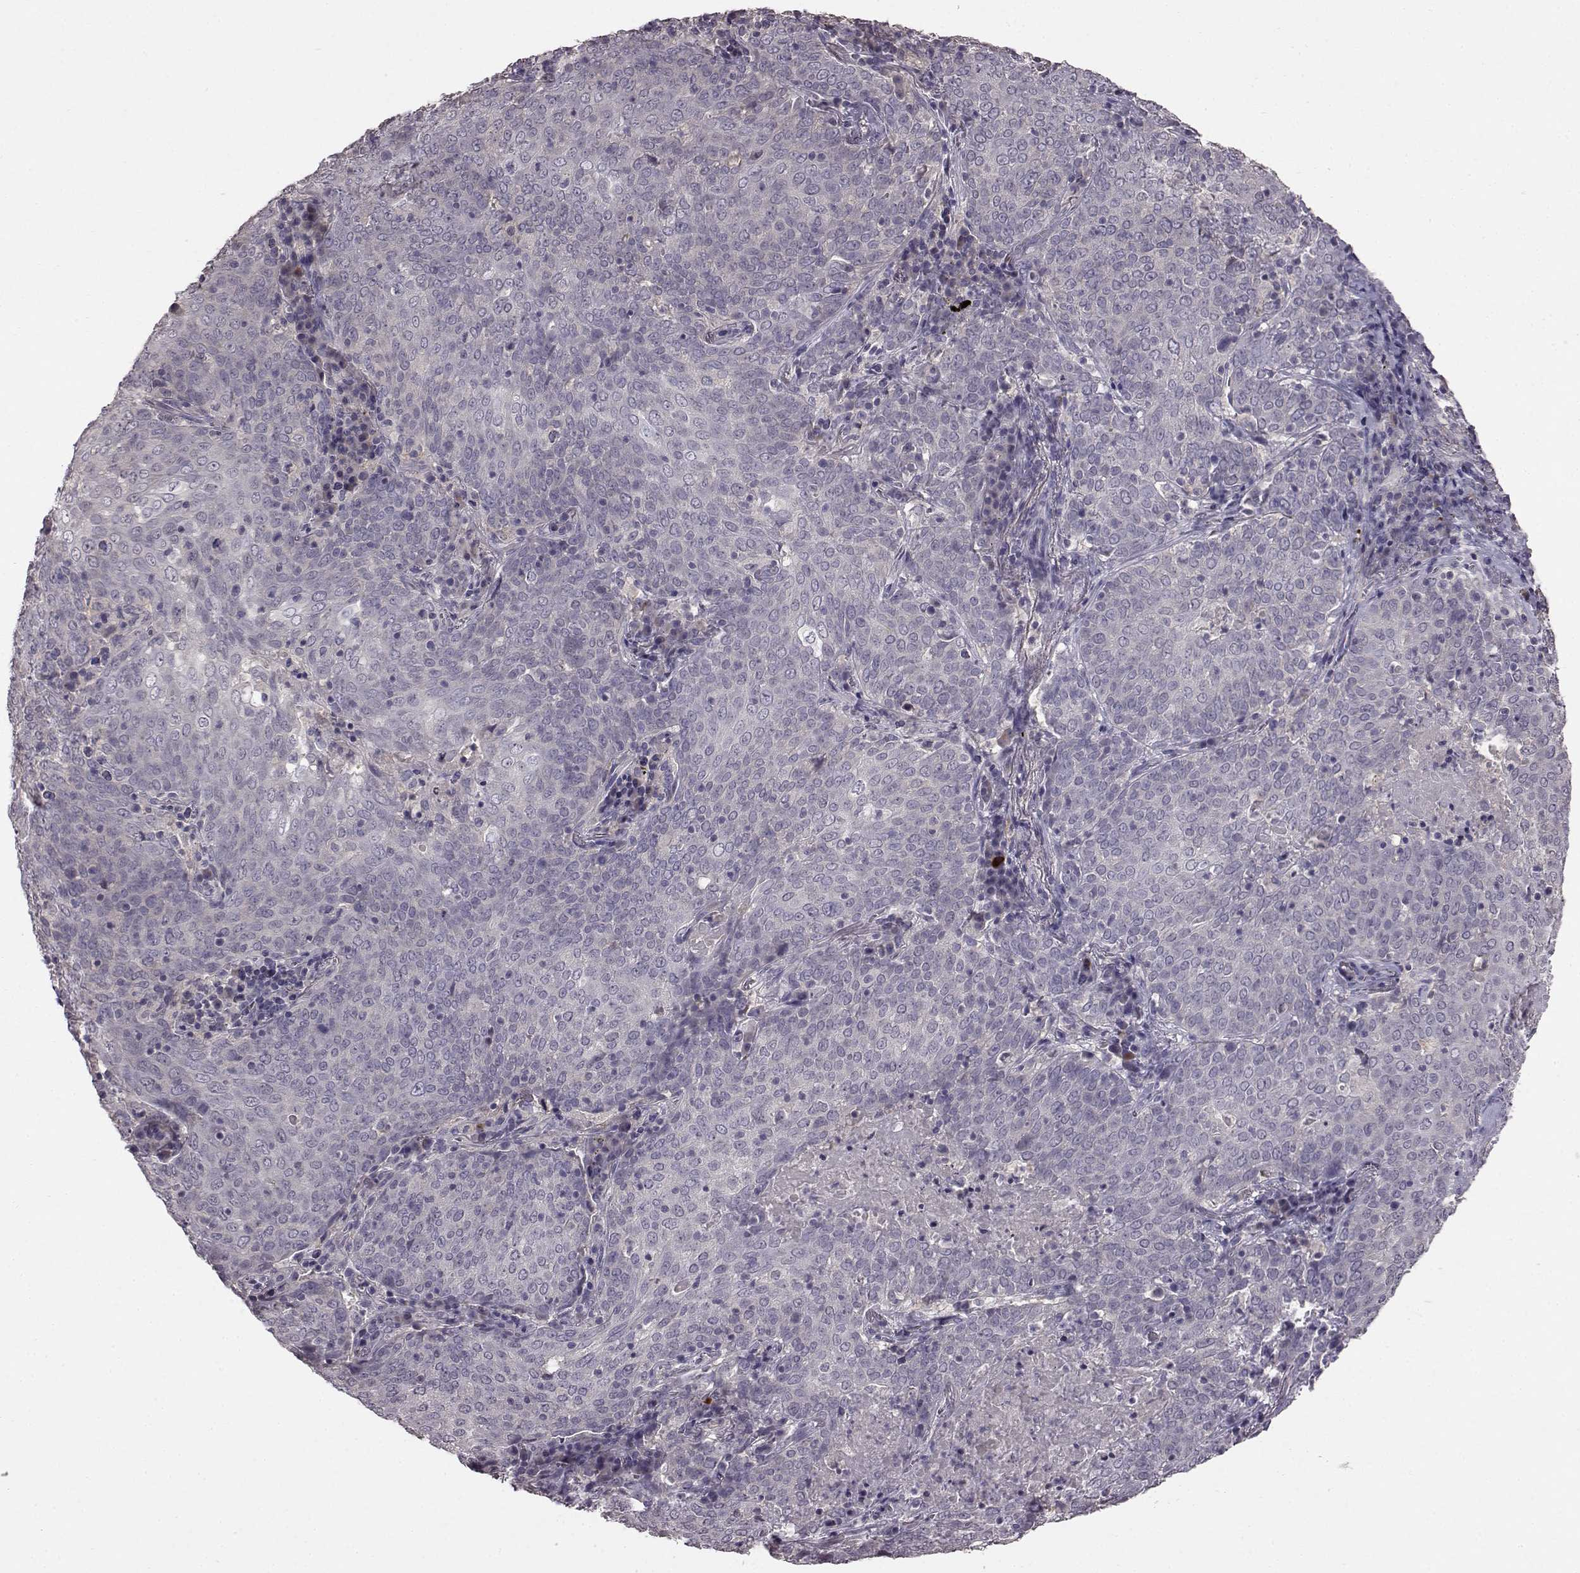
{"staining": {"intensity": "negative", "quantity": "none", "location": "none"}, "tissue": "lung cancer", "cell_type": "Tumor cells", "image_type": "cancer", "snomed": [{"axis": "morphology", "description": "Squamous cell carcinoma, NOS"}, {"axis": "topography", "description": "Lung"}], "caption": "Tumor cells show no significant protein positivity in squamous cell carcinoma (lung).", "gene": "ADGRG2", "patient": {"sex": "male", "age": 82}}